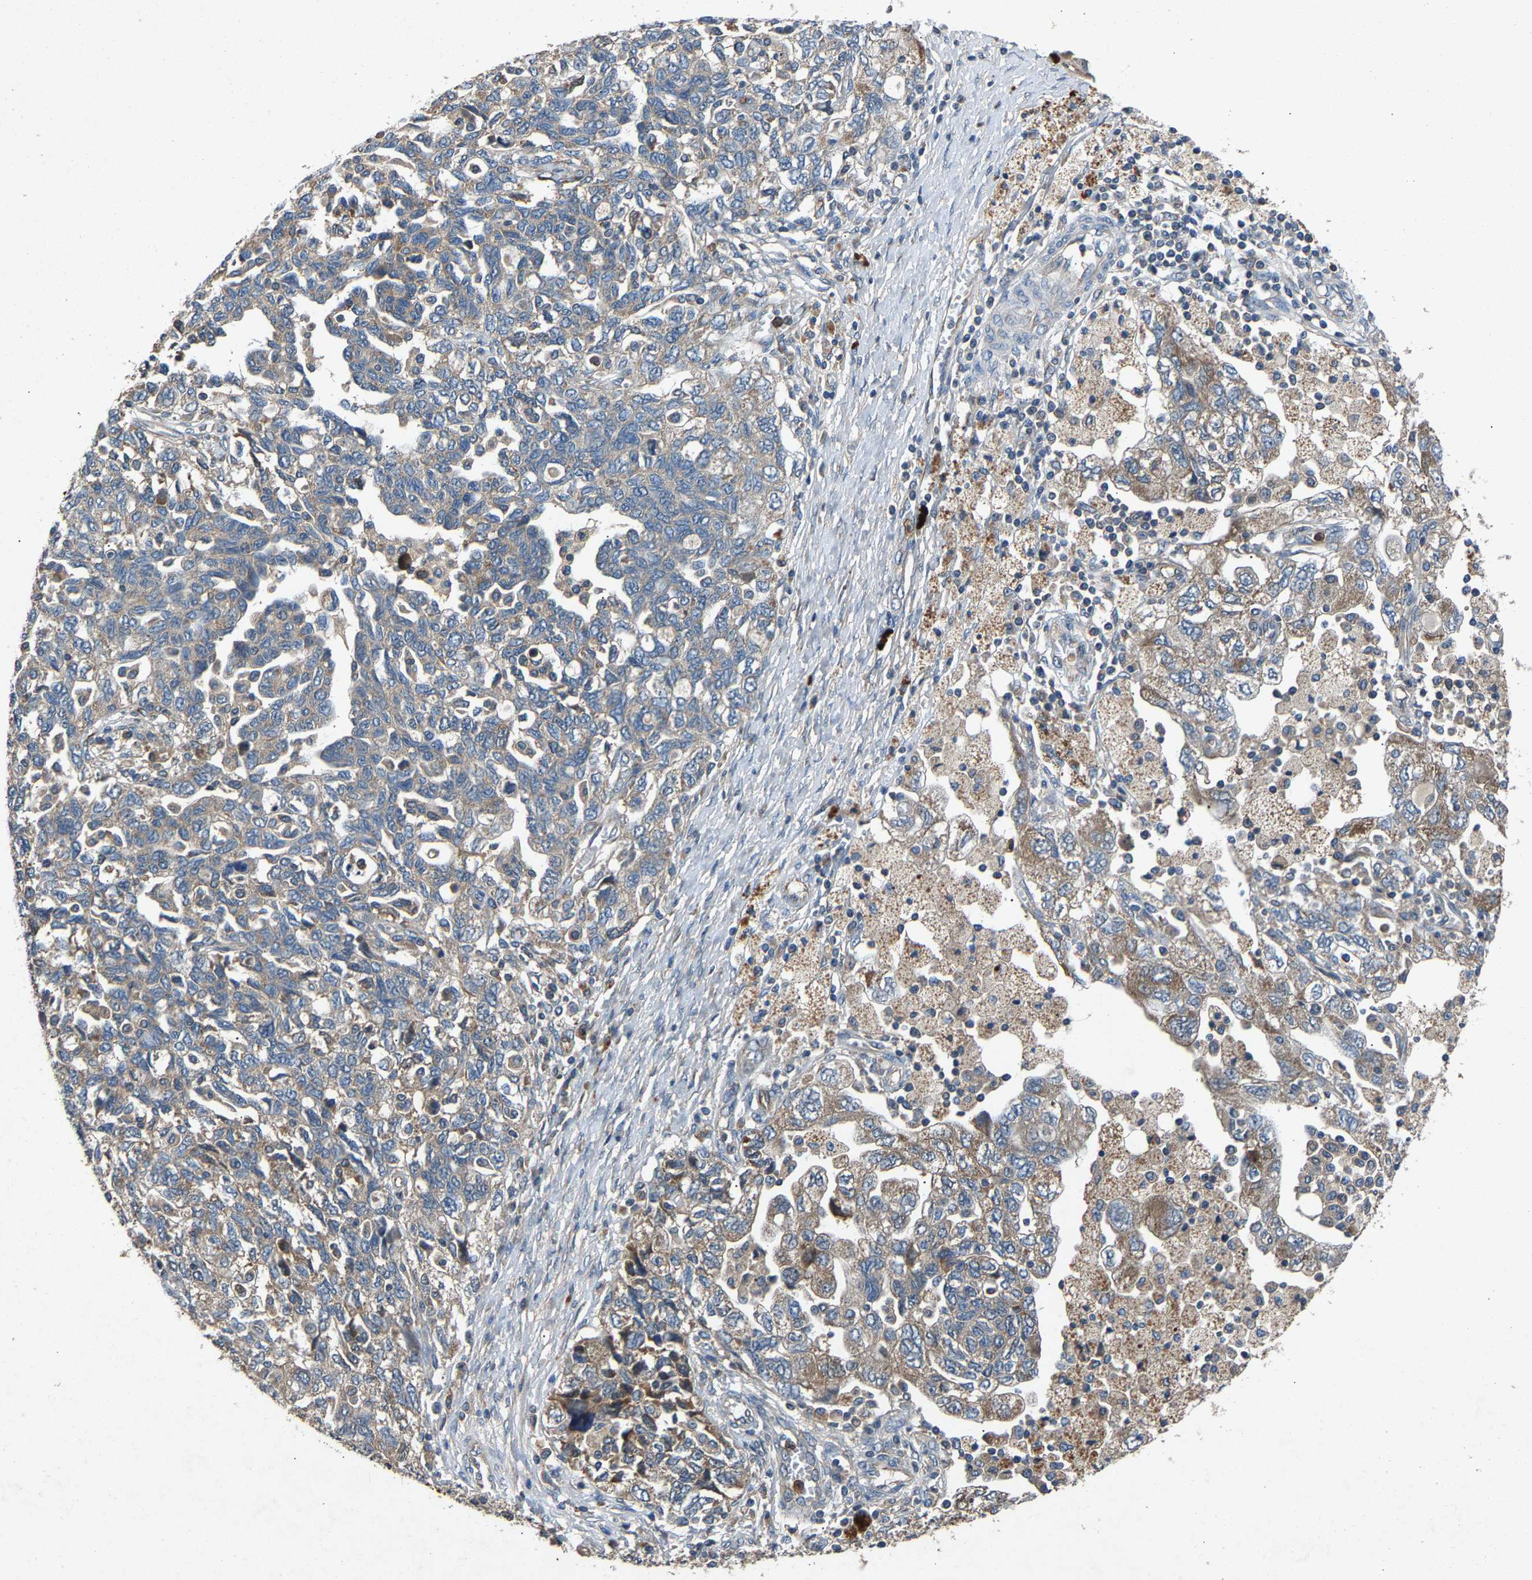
{"staining": {"intensity": "weak", "quantity": "25%-75%", "location": "cytoplasmic/membranous"}, "tissue": "ovarian cancer", "cell_type": "Tumor cells", "image_type": "cancer", "snomed": [{"axis": "morphology", "description": "Carcinoma, NOS"}, {"axis": "morphology", "description": "Cystadenocarcinoma, serous, NOS"}, {"axis": "topography", "description": "Ovary"}], "caption": "A brown stain labels weak cytoplasmic/membranous staining of a protein in human carcinoma (ovarian) tumor cells.", "gene": "PPID", "patient": {"sex": "female", "age": 69}}